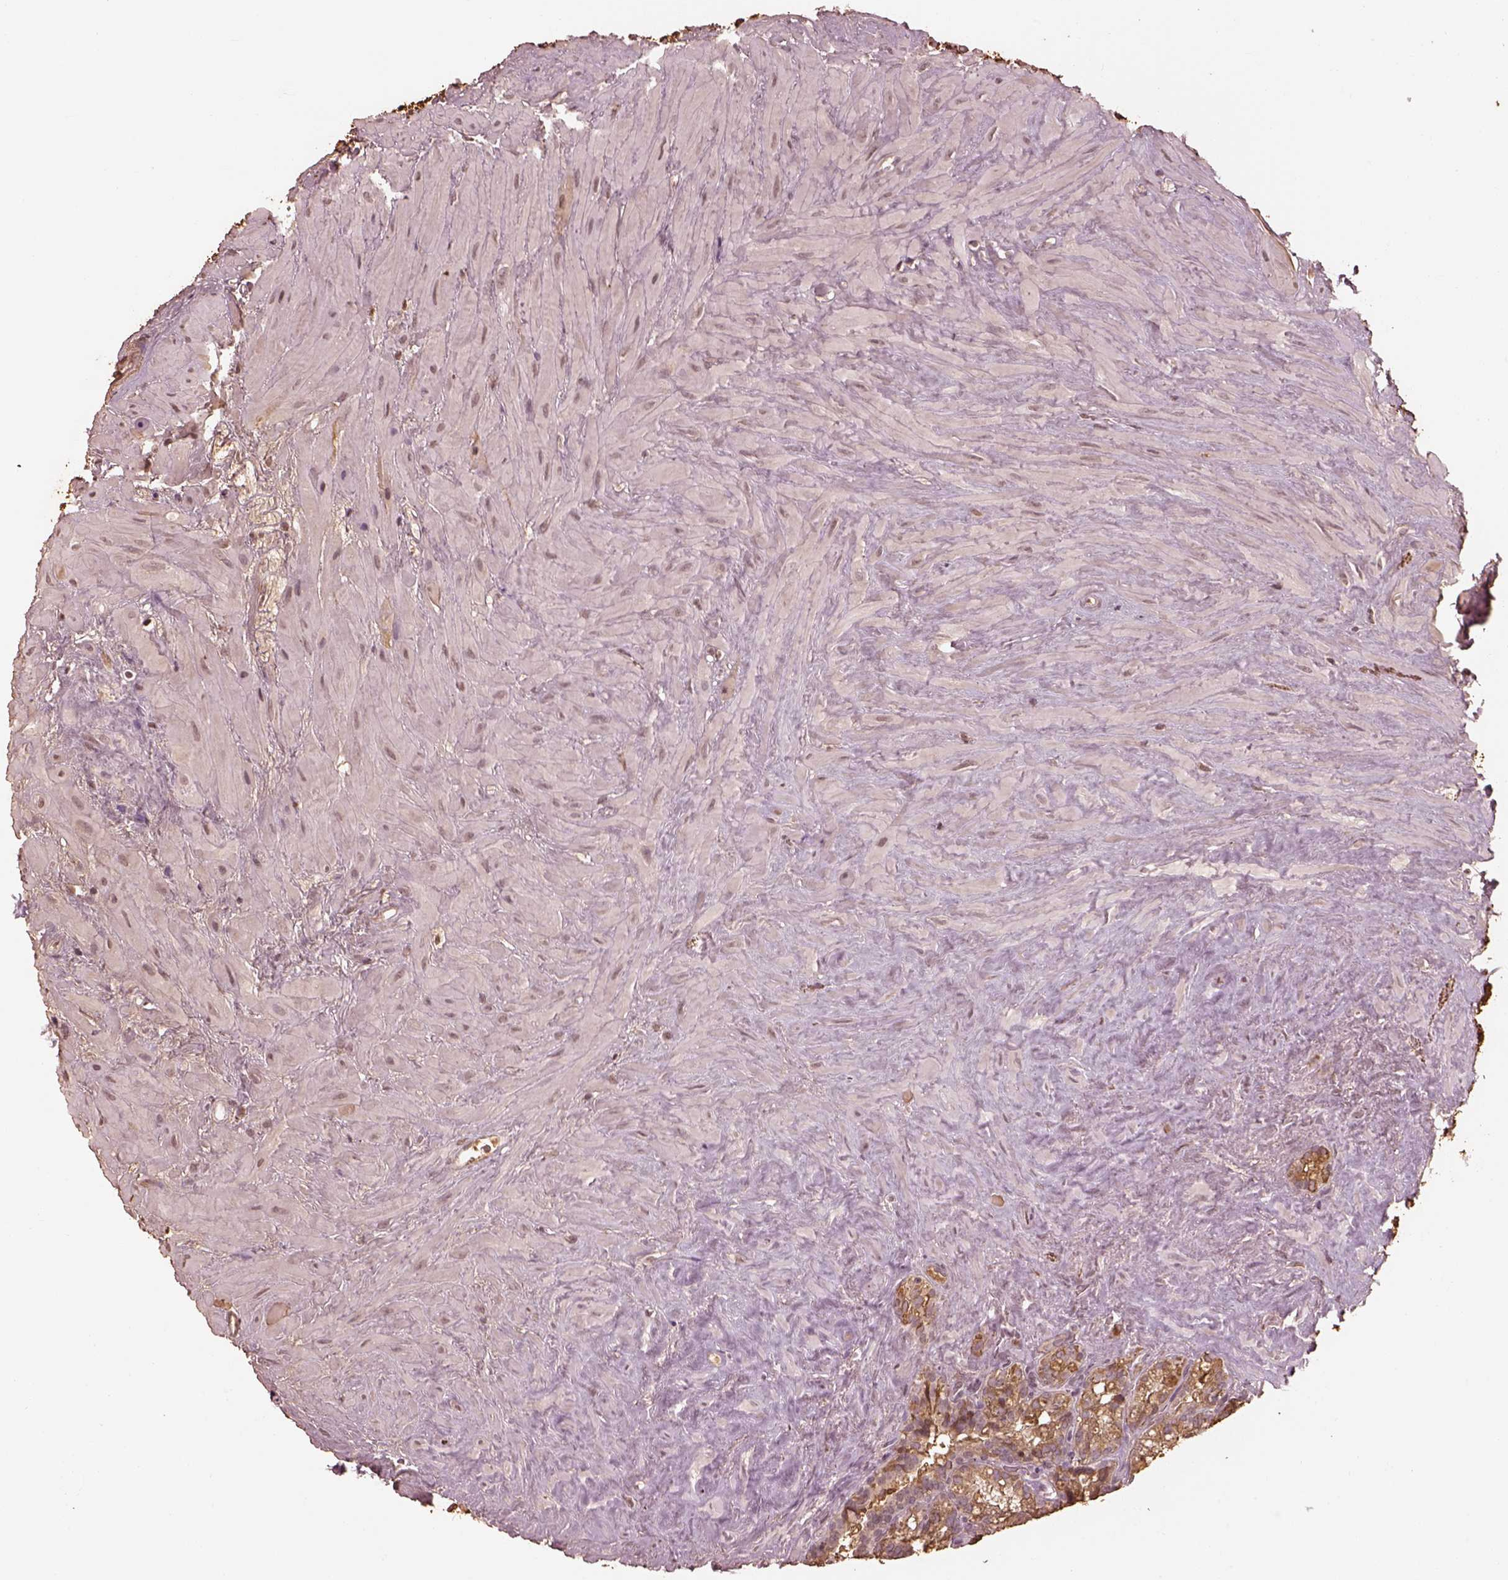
{"staining": {"intensity": "moderate", "quantity": "25%-75%", "location": "cytoplasmic/membranous"}, "tissue": "seminal vesicle", "cell_type": "Glandular cells", "image_type": "normal", "snomed": [{"axis": "morphology", "description": "Normal tissue, NOS"}, {"axis": "topography", "description": "Prostate"}, {"axis": "topography", "description": "Seminal veicle"}], "caption": "Protein staining reveals moderate cytoplasmic/membranous expression in about 25%-75% of glandular cells in unremarkable seminal vesicle. (DAB (3,3'-diaminobenzidine) IHC, brown staining for protein, blue staining for nuclei).", "gene": "IQCB1", "patient": {"sex": "male", "age": 71}}